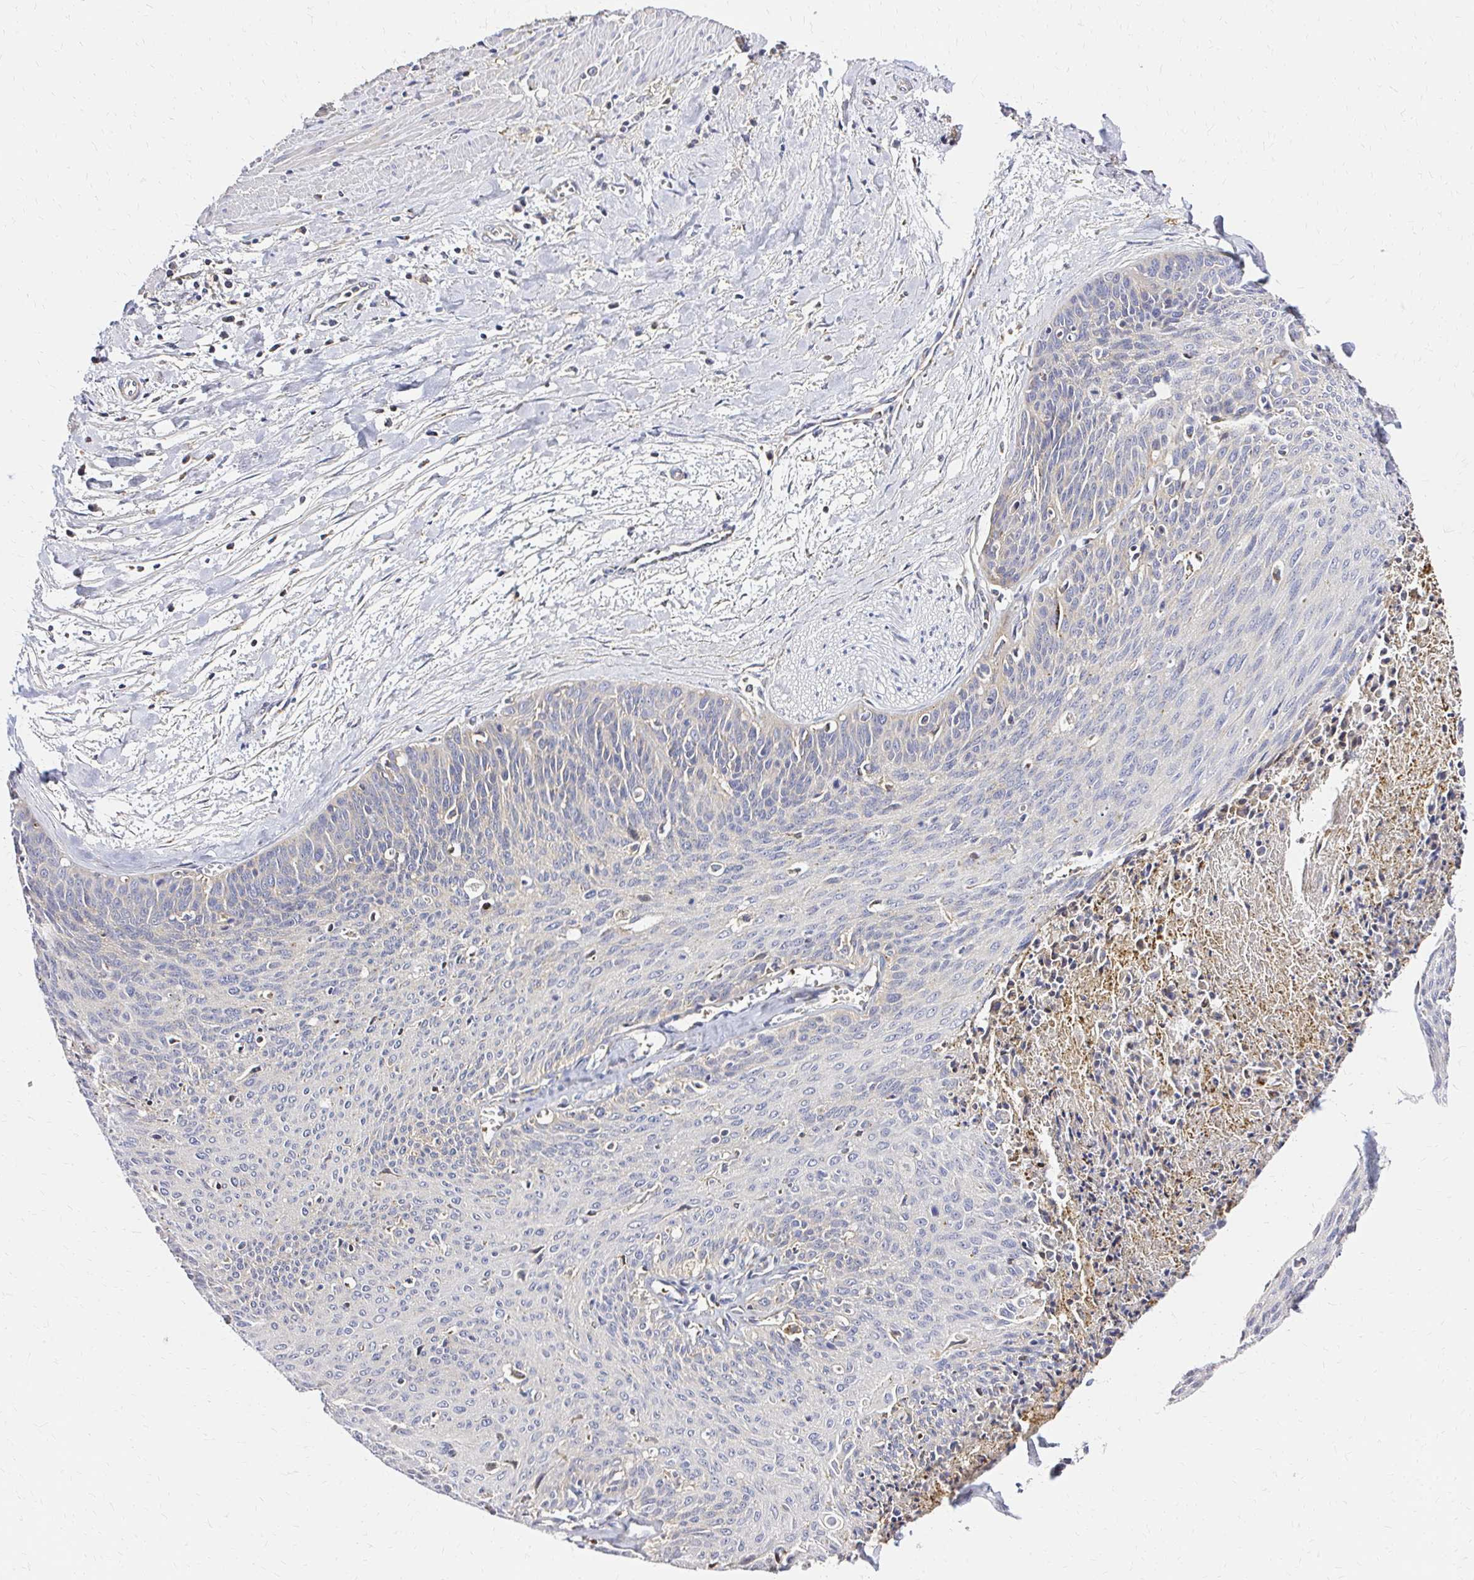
{"staining": {"intensity": "weak", "quantity": "<25%", "location": "cytoplasmic/membranous"}, "tissue": "cervical cancer", "cell_type": "Tumor cells", "image_type": "cancer", "snomed": [{"axis": "morphology", "description": "Squamous cell carcinoma, NOS"}, {"axis": "topography", "description": "Cervix"}], "caption": "This is an immunohistochemistry (IHC) micrograph of cervical cancer. There is no positivity in tumor cells.", "gene": "MRPL13", "patient": {"sex": "female", "age": 55}}